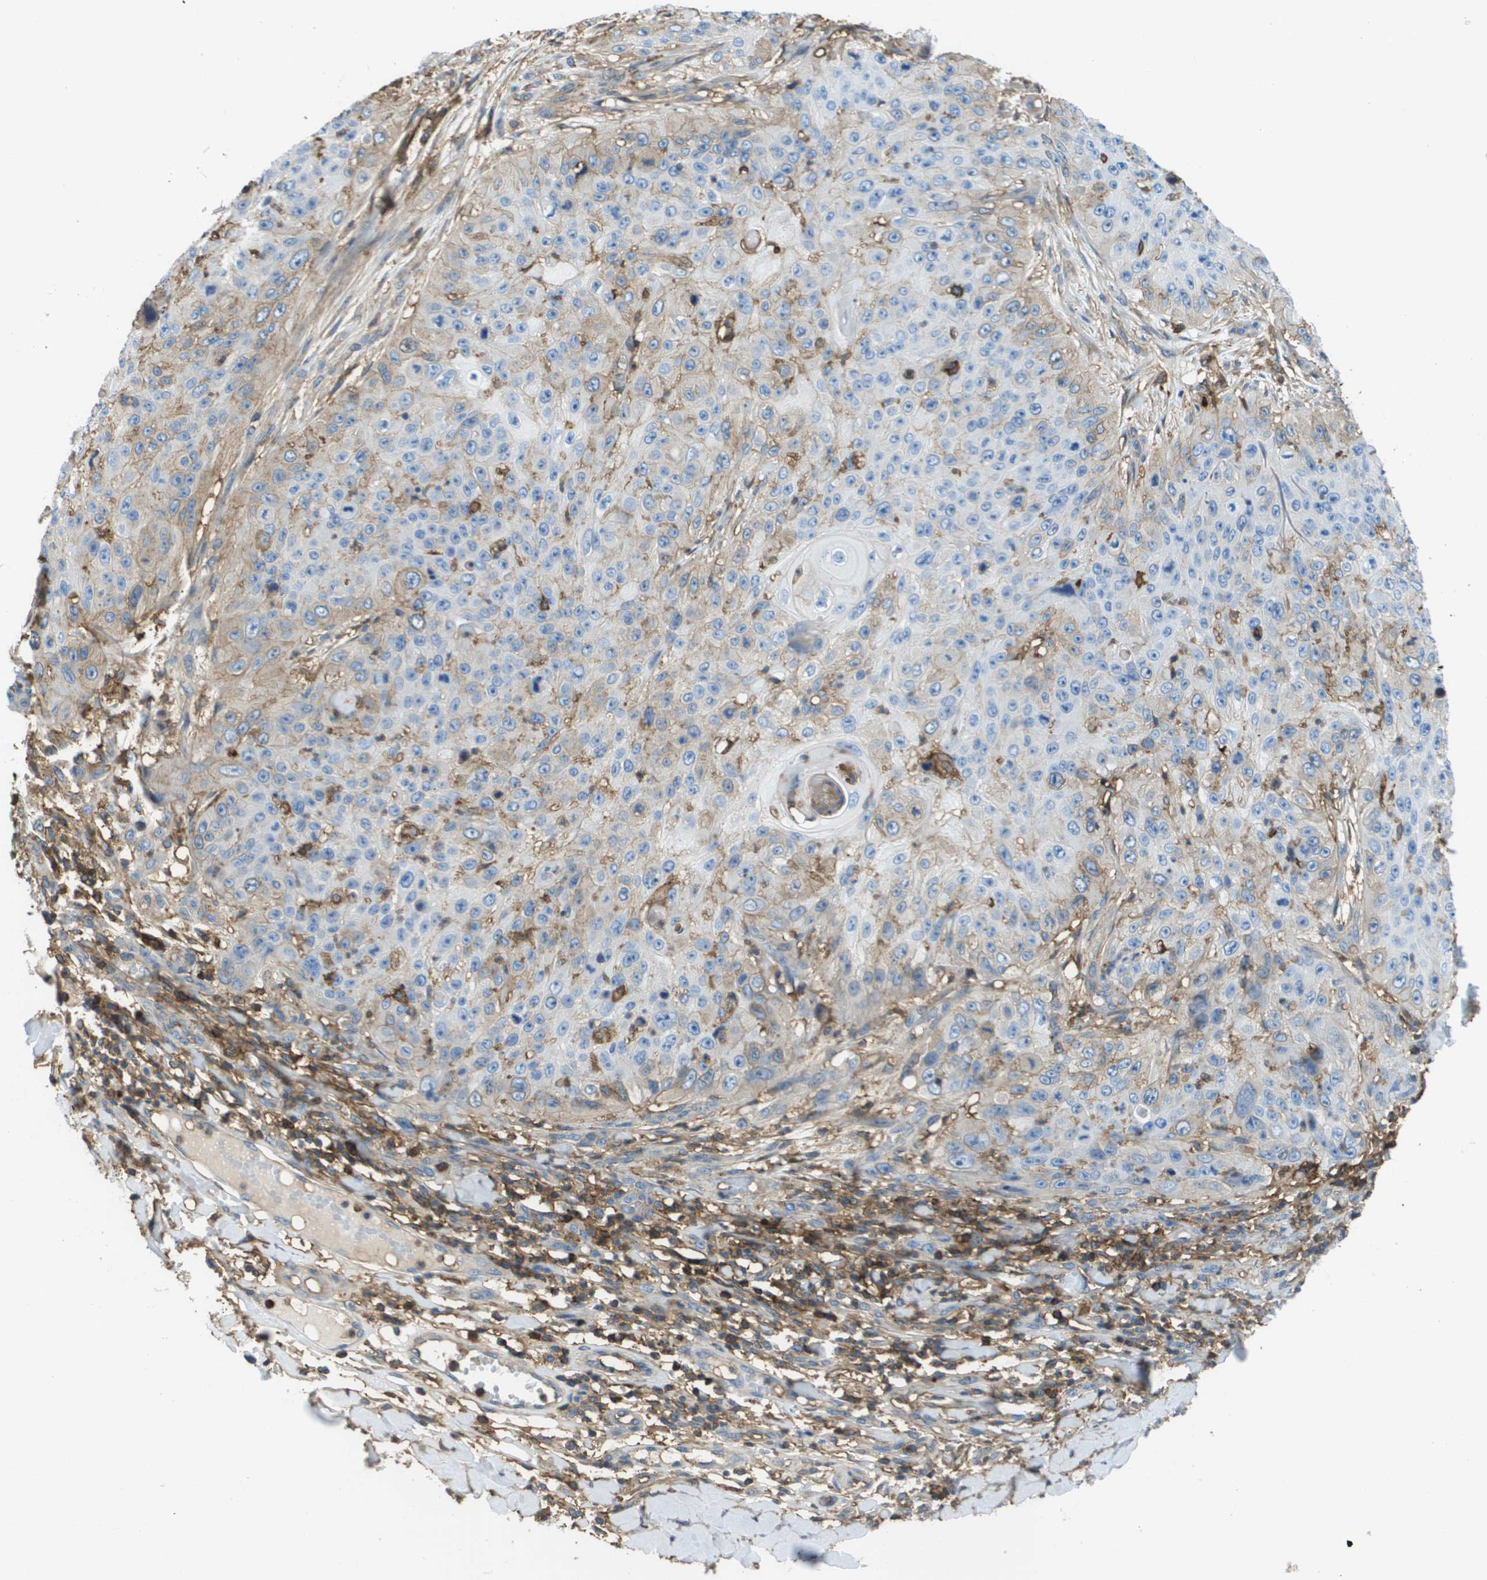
{"staining": {"intensity": "weak", "quantity": "<25%", "location": "cytoplasmic/membranous"}, "tissue": "skin cancer", "cell_type": "Tumor cells", "image_type": "cancer", "snomed": [{"axis": "morphology", "description": "Squamous cell carcinoma, NOS"}, {"axis": "topography", "description": "Skin"}], "caption": "This is an immunohistochemistry histopathology image of human skin squamous cell carcinoma. There is no expression in tumor cells.", "gene": "PASK", "patient": {"sex": "female", "age": 80}}